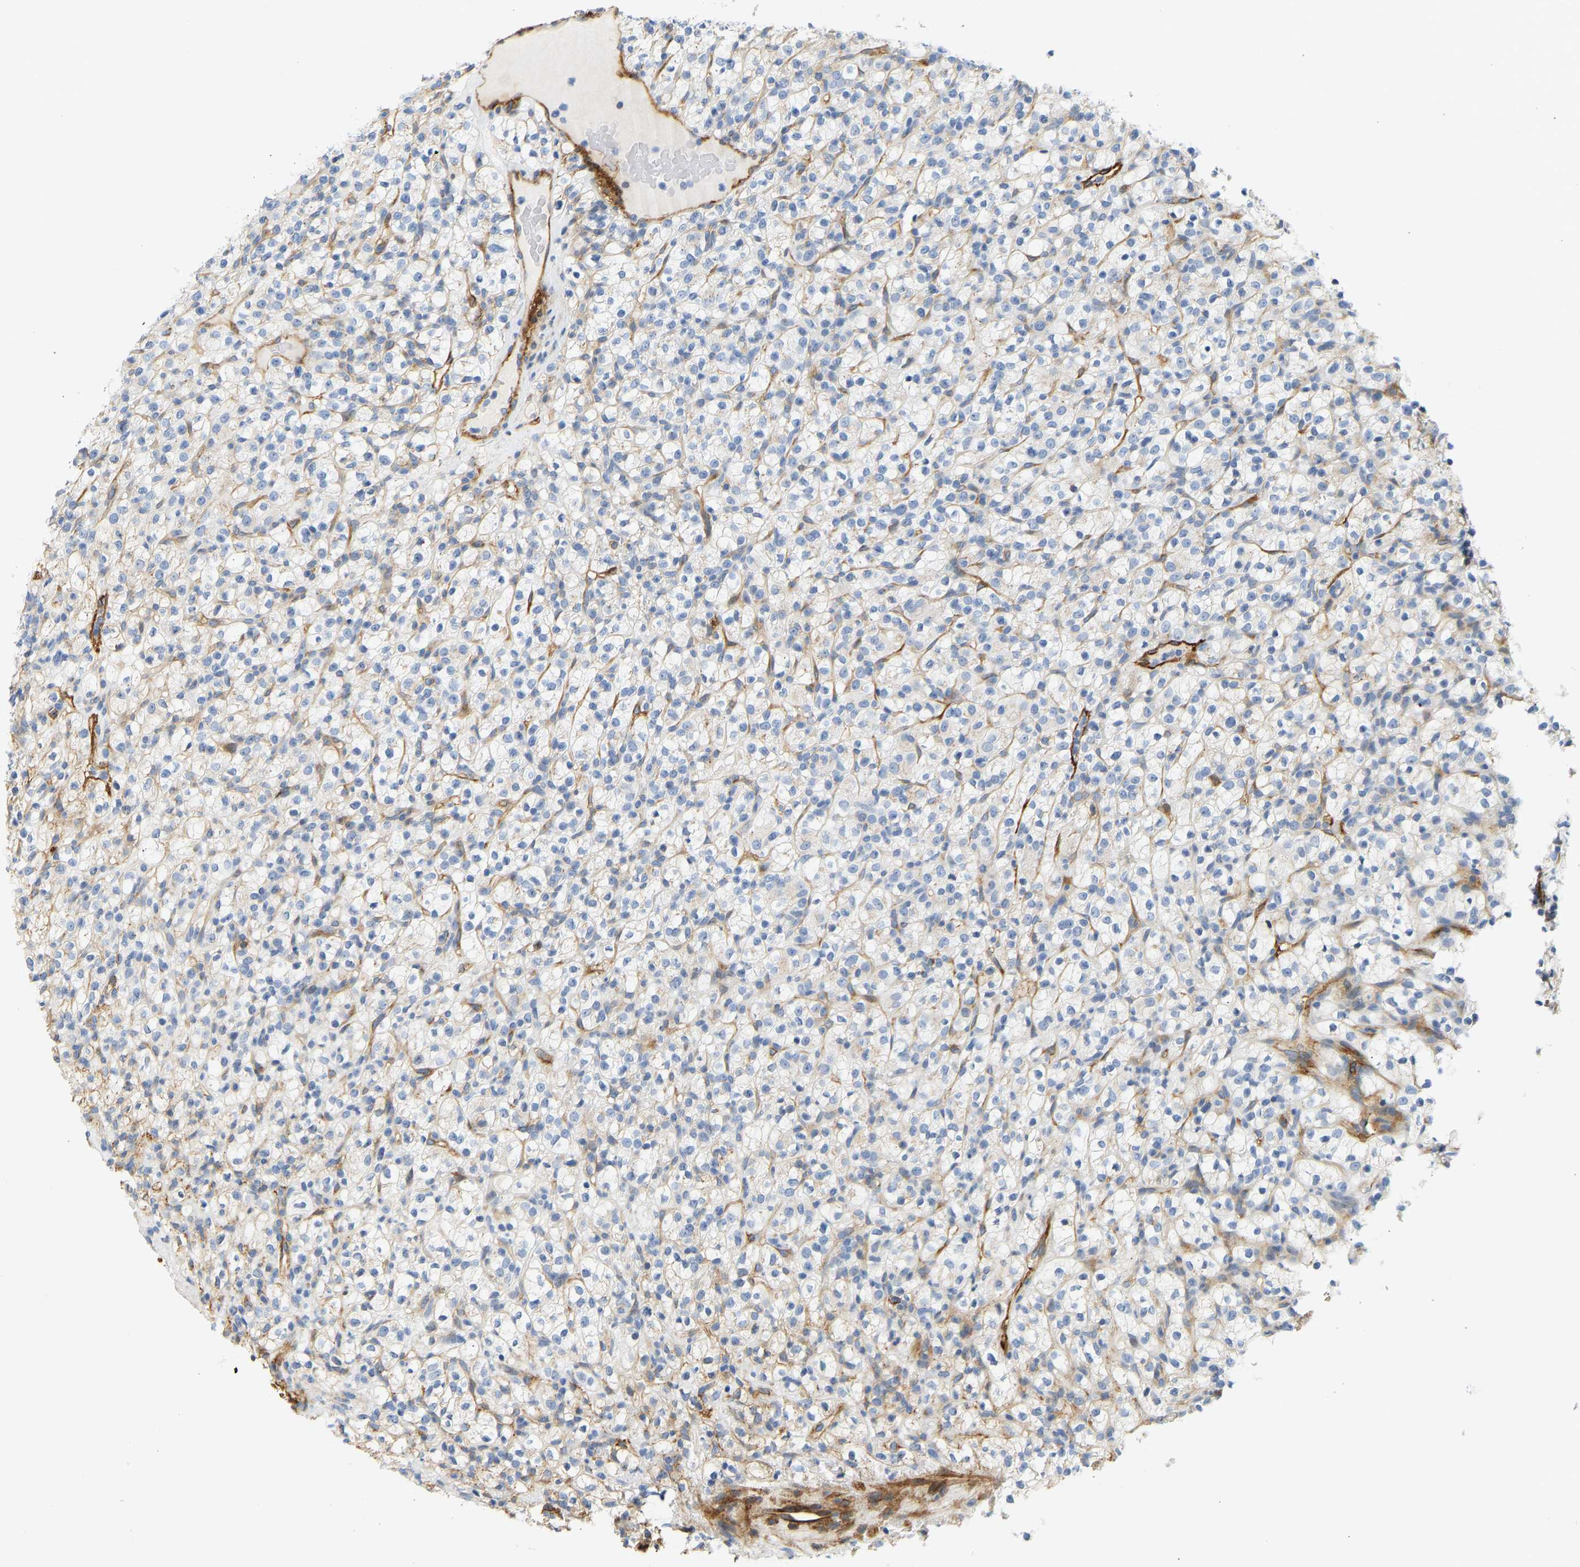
{"staining": {"intensity": "negative", "quantity": "none", "location": "none"}, "tissue": "renal cancer", "cell_type": "Tumor cells", "image_type": "cancer", "snomed": [{"axis": "morphology", "description": "Normal tissue, NOS"}, {"axis": "morphology", "description": "Adenocarcinoma, NOS"}, {"axis": "topography", "description": "Kidney"}], "caption": "This is a histopathology image of immunohistochemistry staining of renal cancer (adenocarcinoma), which shows no positivity in tumor cells. Brightfield microscopy of immunohistochemistry (IHC) stained with DAB (3,3'-diaminobenzidine) (brown) and hematoxylin (blue), captured at high magnification.", "gene": "SLC30A7", "patient": {"sex": "female", "age": 72}}